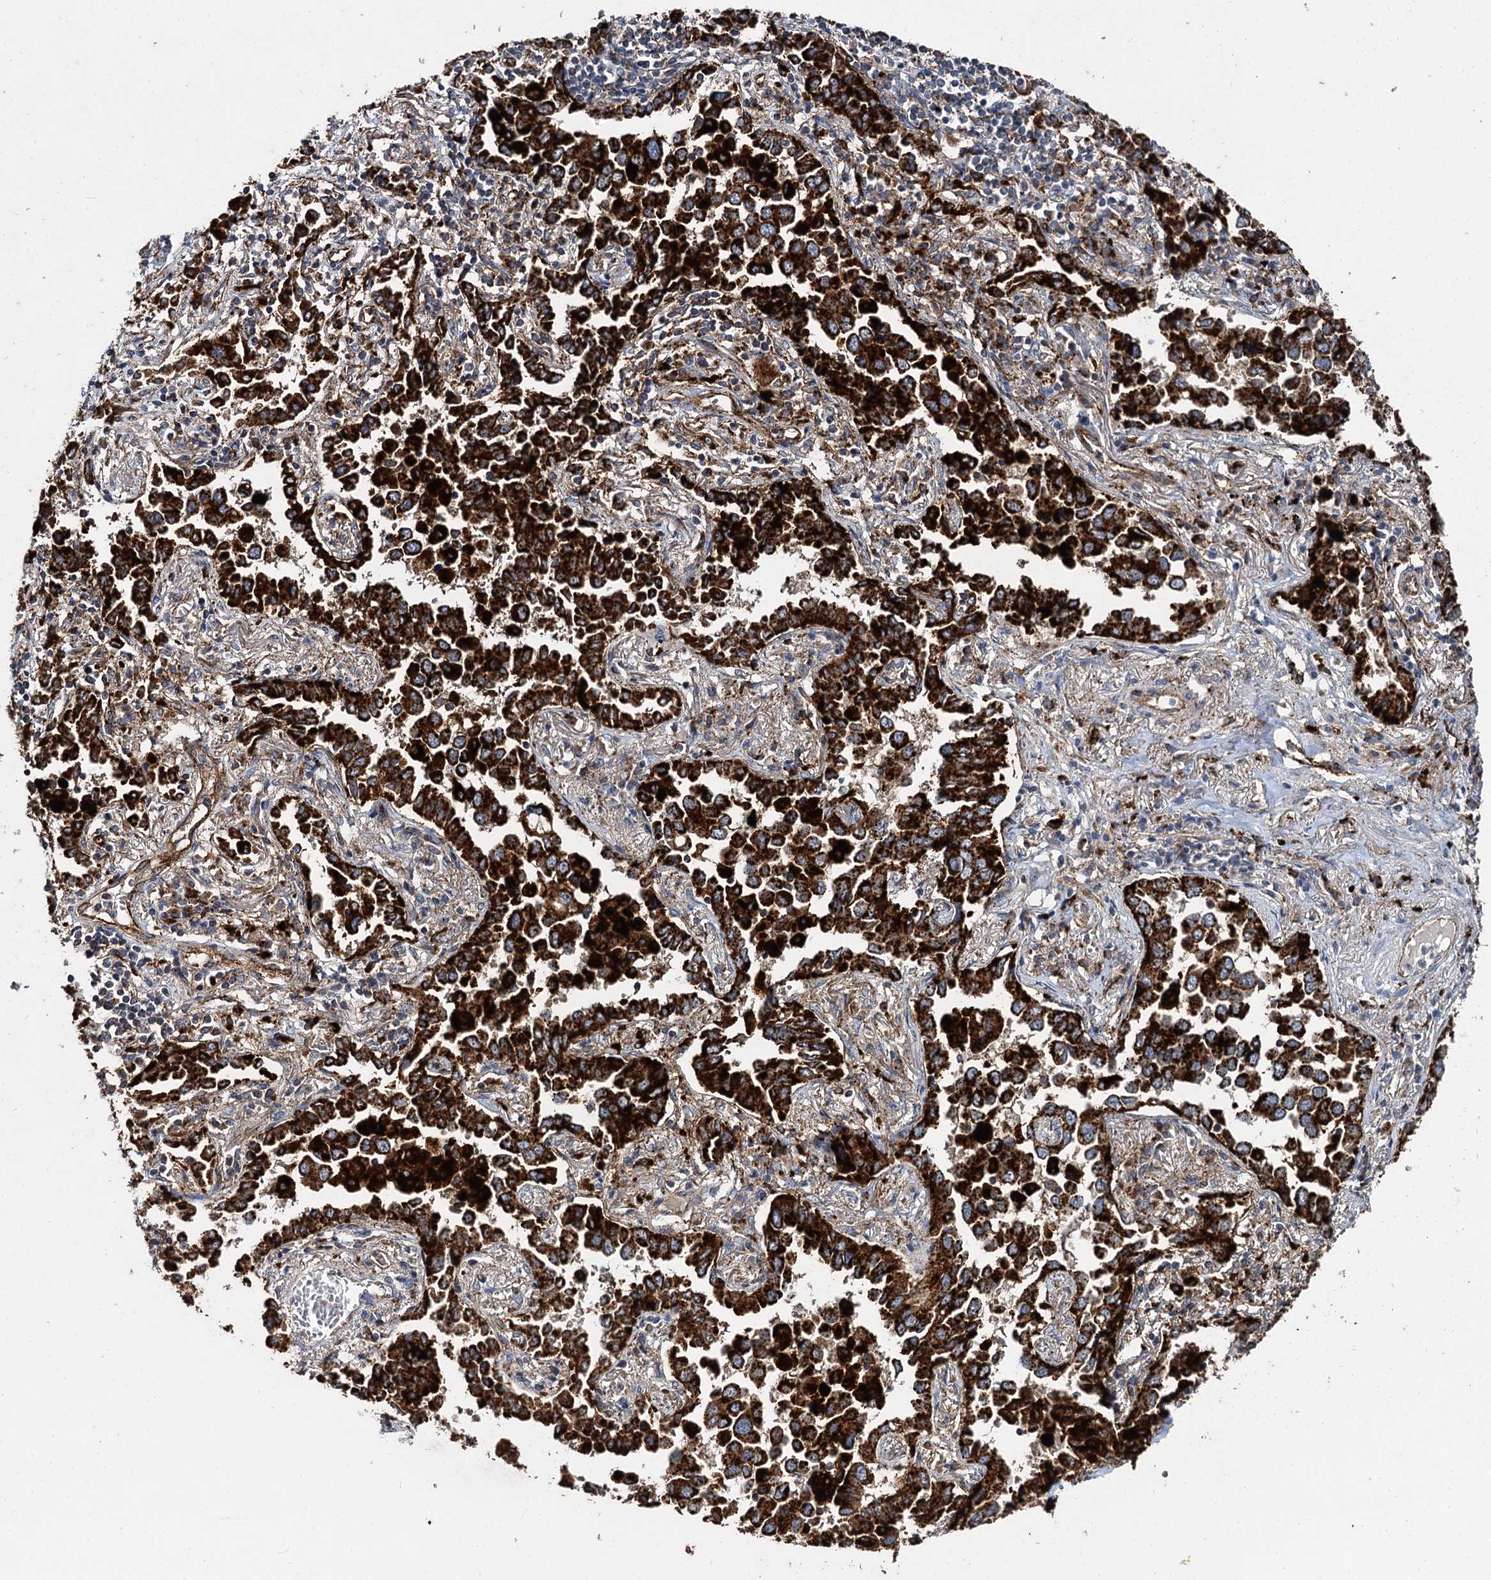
{"staining": {"intensity": "strong", "quantity": ">75%", "location": "cytoplasmic/membranous"}, "tissue": "lung cancer", "cell_type": "Tumor cells", "image_type": "cancer", "snomed": [{"axis": "morphology", "description": "Adenocarcinoma, NOS"}, {"axis": "topography", "description": "Lung"}], "caption": "Immunohistochemistry photomicrograph of neoplastic tissue: human adenocarcinoma (lung) stained using immunohistochemistry (IHC) shows high levels of strong protein expression localized specifically in the cytoplasmic/membranous of tumor cells, appearing as a cytoplasmic/membranous brown color.", "gene": "GBA1", "patient": {"sex": "male", "age": 67}}